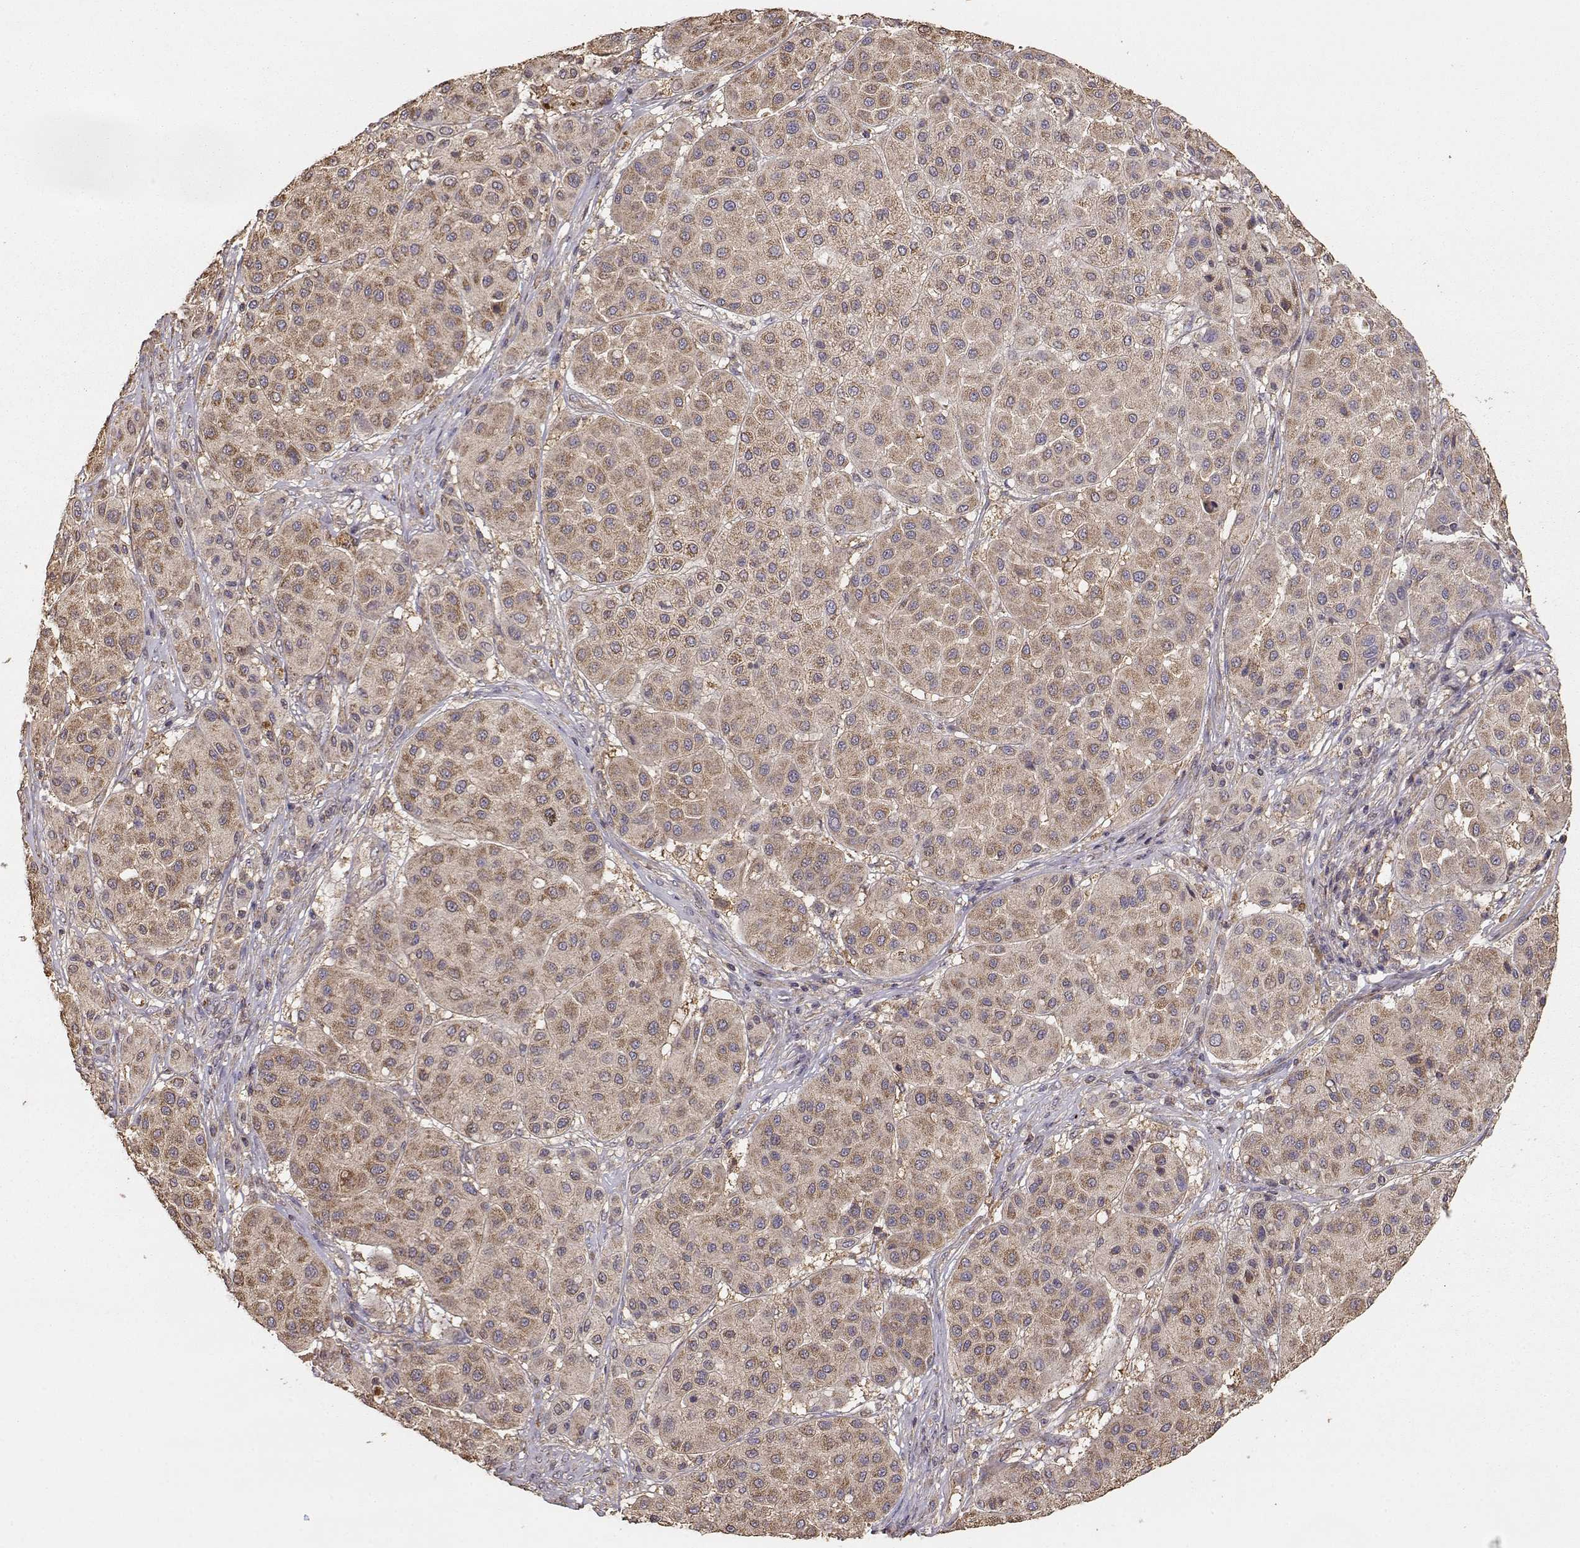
{"staining": {"intensity": "moderate", "quantity": ">75%", "location": "cytoplasmic/membranous"}, "tissue": "melanoma", "cell_type": "Tumor cells", "image_type": "cancer", "snomed": [{"axis": "morphology", "description": "Malignant melanoma, Metastatic site"}, {"axis": "topography", "description": "Smooth muscle"}], "caption": "Tumor cells display moderate cytoplasmic/membranous positivity in approximately >75% of cells in melanoma. (IHC, brightfield microscopy, high magnification).", "gene": "TARS3", "patient": {"sex": "male", "age": 41}}